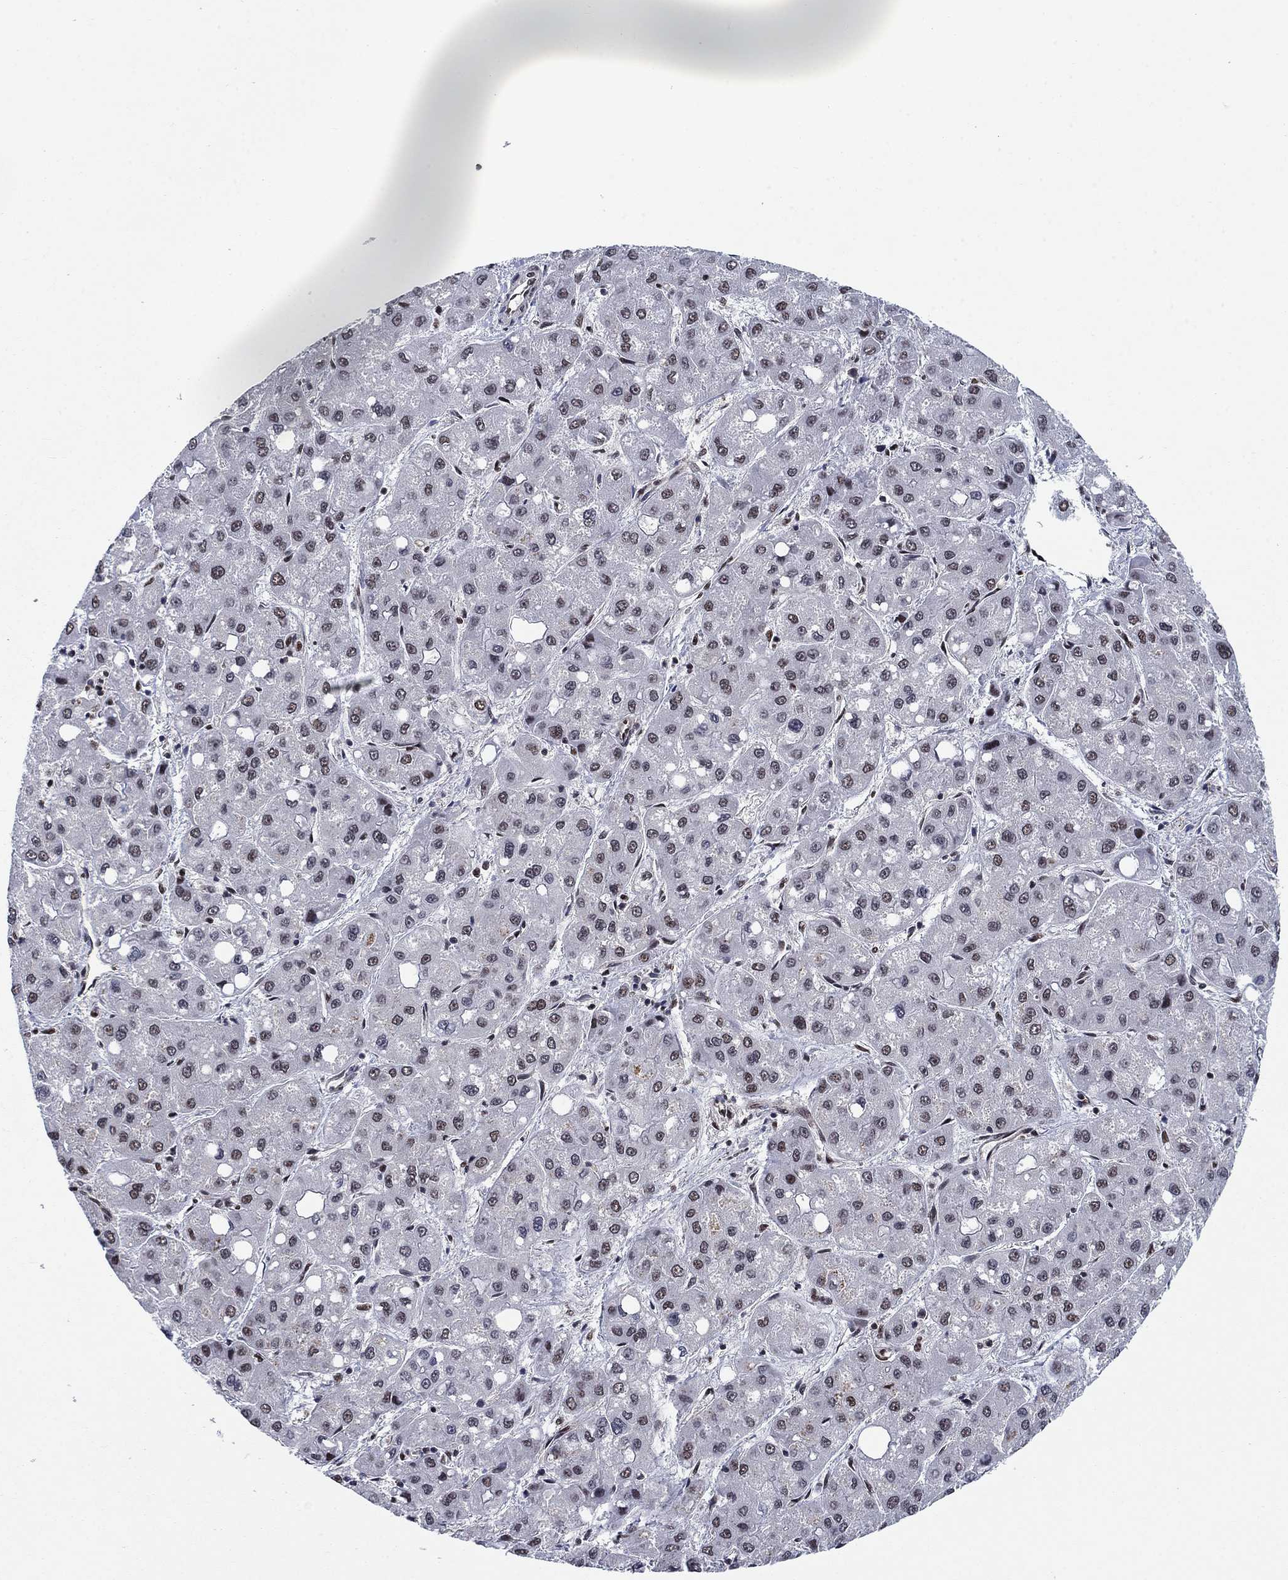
{"staining": {"intensity": "strong", "quantity": "<25%", "location": "nuclear"}, "tissue": "liver cancer", "cell_type": "Tumor cells", "image_type": "cancer", "snomed": [{"axis": "morphology", "description": "Carcinoma, Hepatocellular, NOS"}, {"axis": "topography", "description": "Liver"}], "caption": "Protein staining of hepatocellular carcinoma (liver) tissue demonstrates strong nuclear staining in approximately <25% of tumor cells.", "gene": "RPRD1B", "patient": {"sex": "male", "age": 73}}